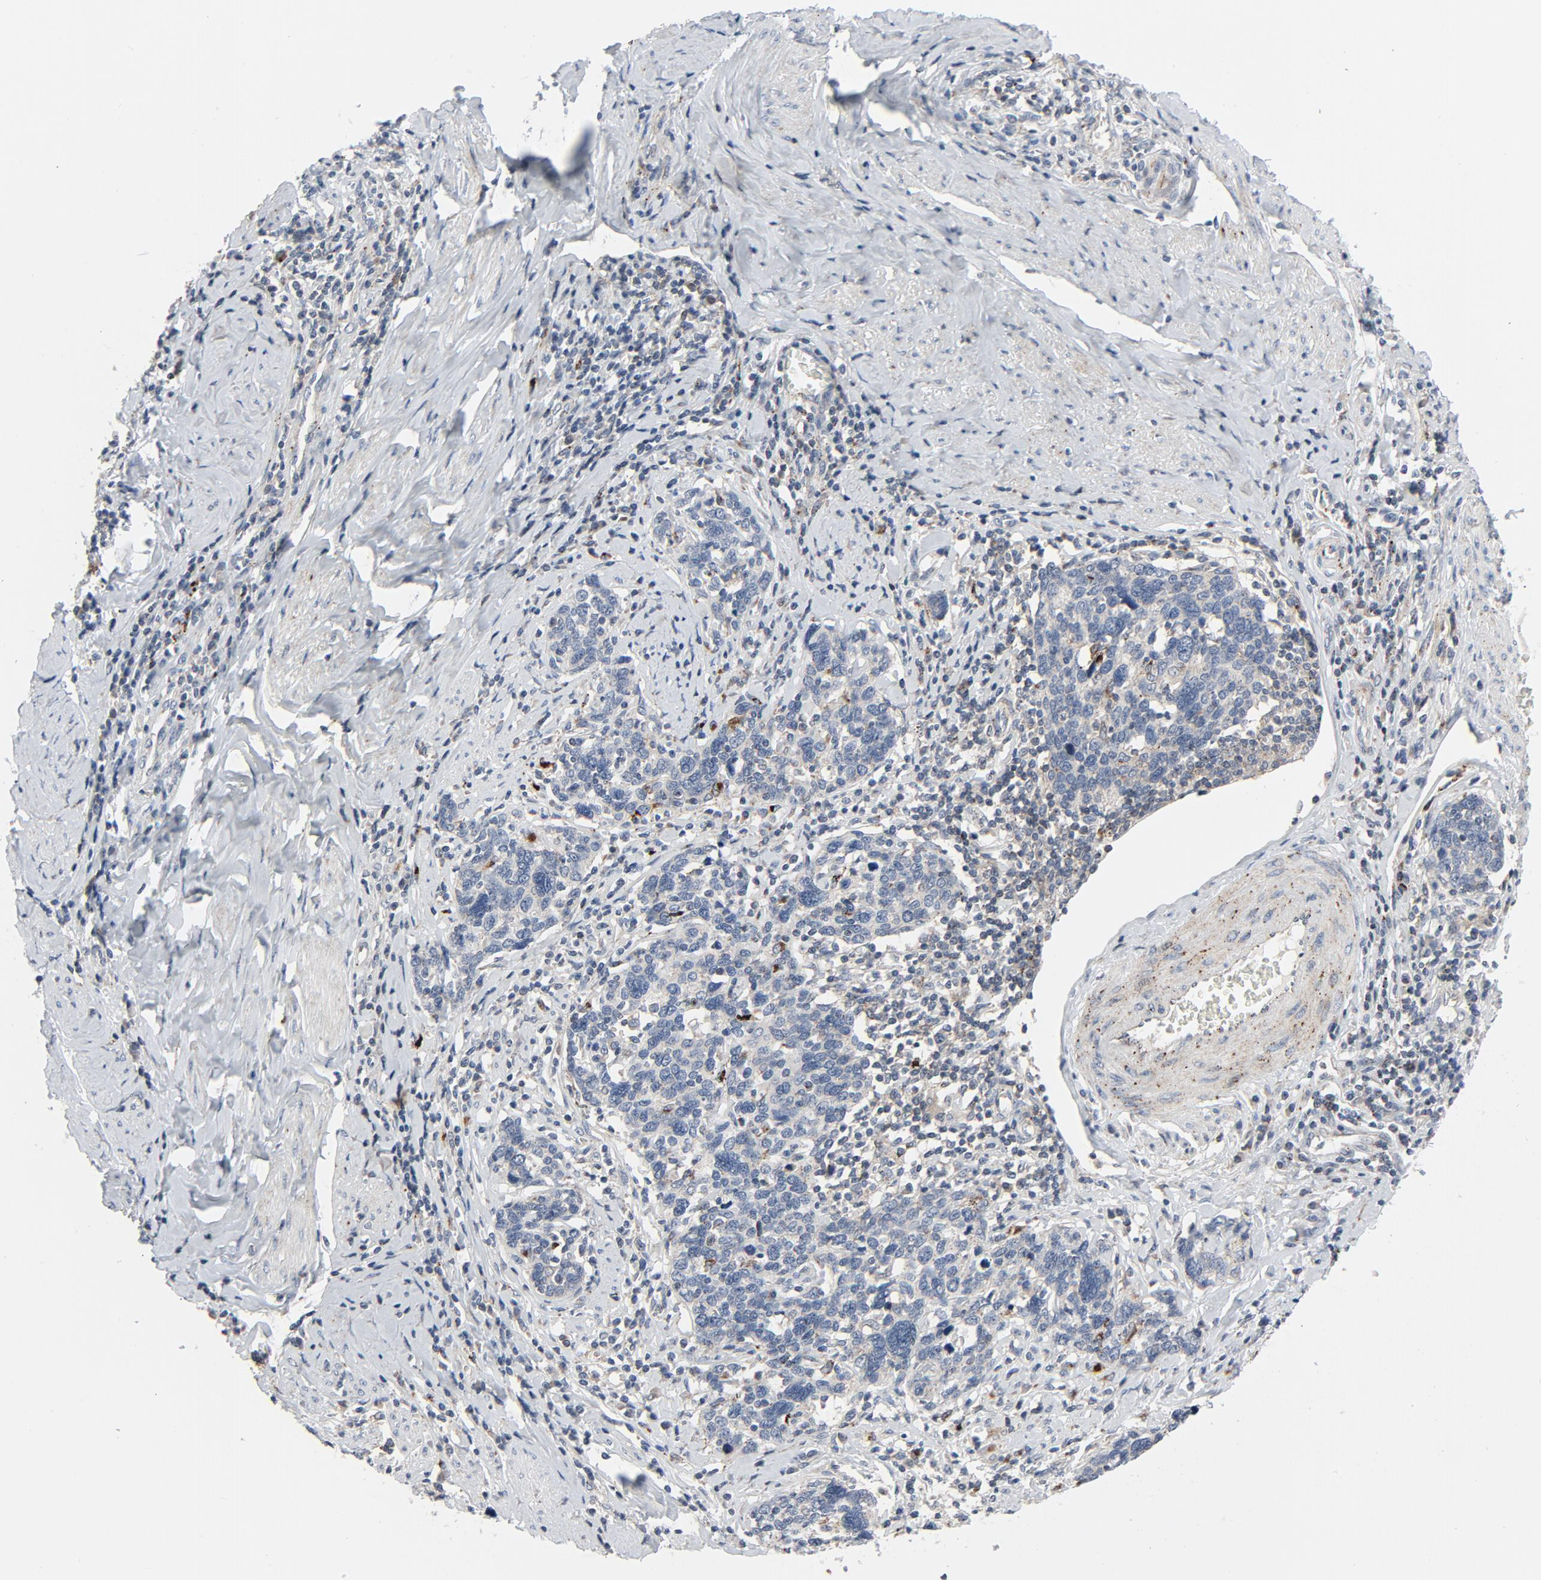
{"staining": {"intensity": "negative", "quantity": "none", "location": "none"}, "tissue": "cervical cancer", "cell_type": "Tumor cells", "image_type": "cancer", "snomed": [{"axis": "morphology", "description": "Squamous cell carcinoma, NOS"}, {"axis": "topography", "description": "Cervix"}], "caption": "This is an IHC image of cervical cancer (squamous cell carcinoma). There is no expression in tumor cells.", "gene": "AKT2", "patient": {"sex": "female", "age": 53}}